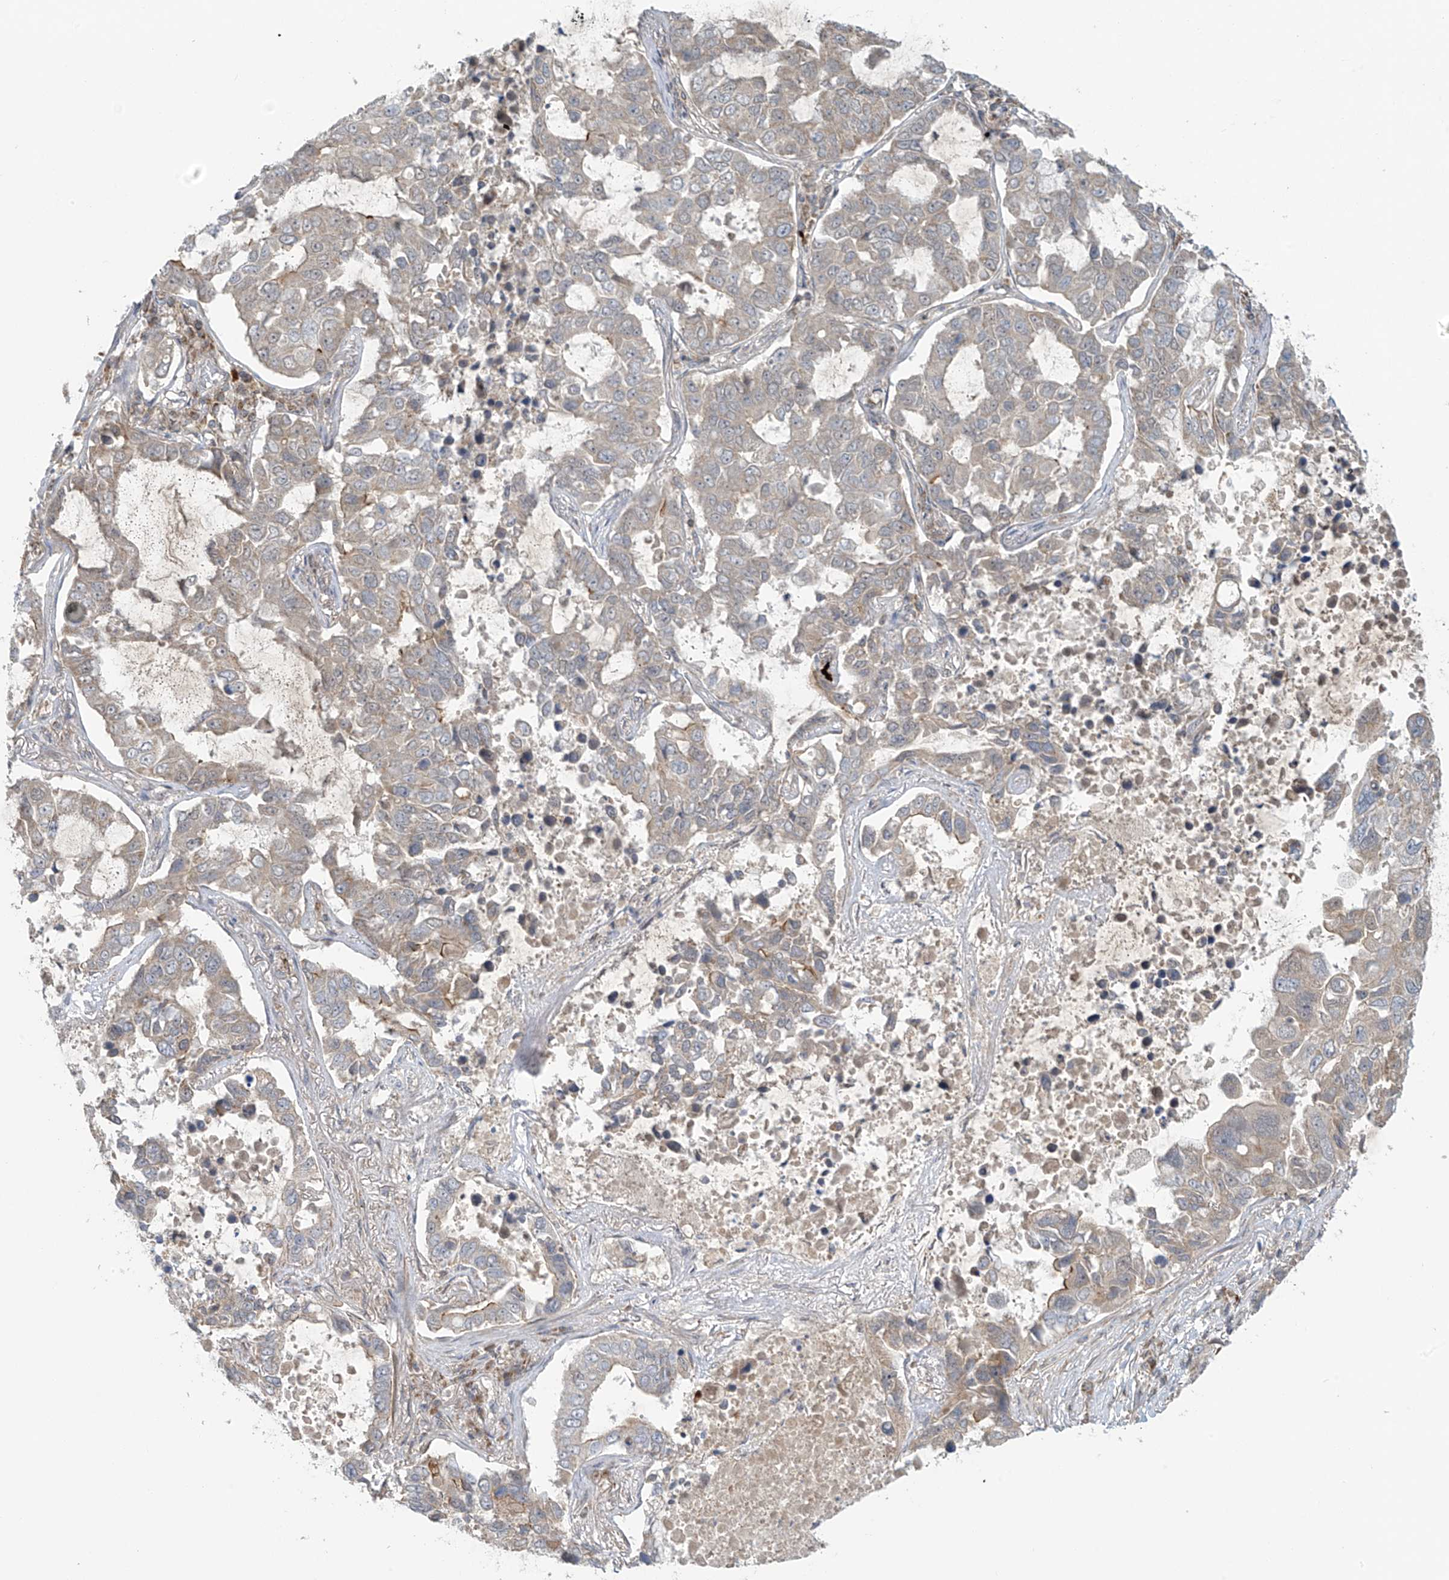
{"staining": {"intensity": "negative", "quantity": "none", "location": "none"}, "tissue": "lung cancer", "cell_type": "Tumor cells", "image_type": "cancer", "snomed": [{"axis": "morphology", "description": "Adenocarcinoma, NOS"}, {"axis": "topography", "description": "Lung"}], "caption": "This is a micrograph of IHC staining of lung cancer (adenocarcinoma), which shows no positivity in tumor cells.", "gene": "HDDC2", "patient": {"sex": "male", "age": 64}}